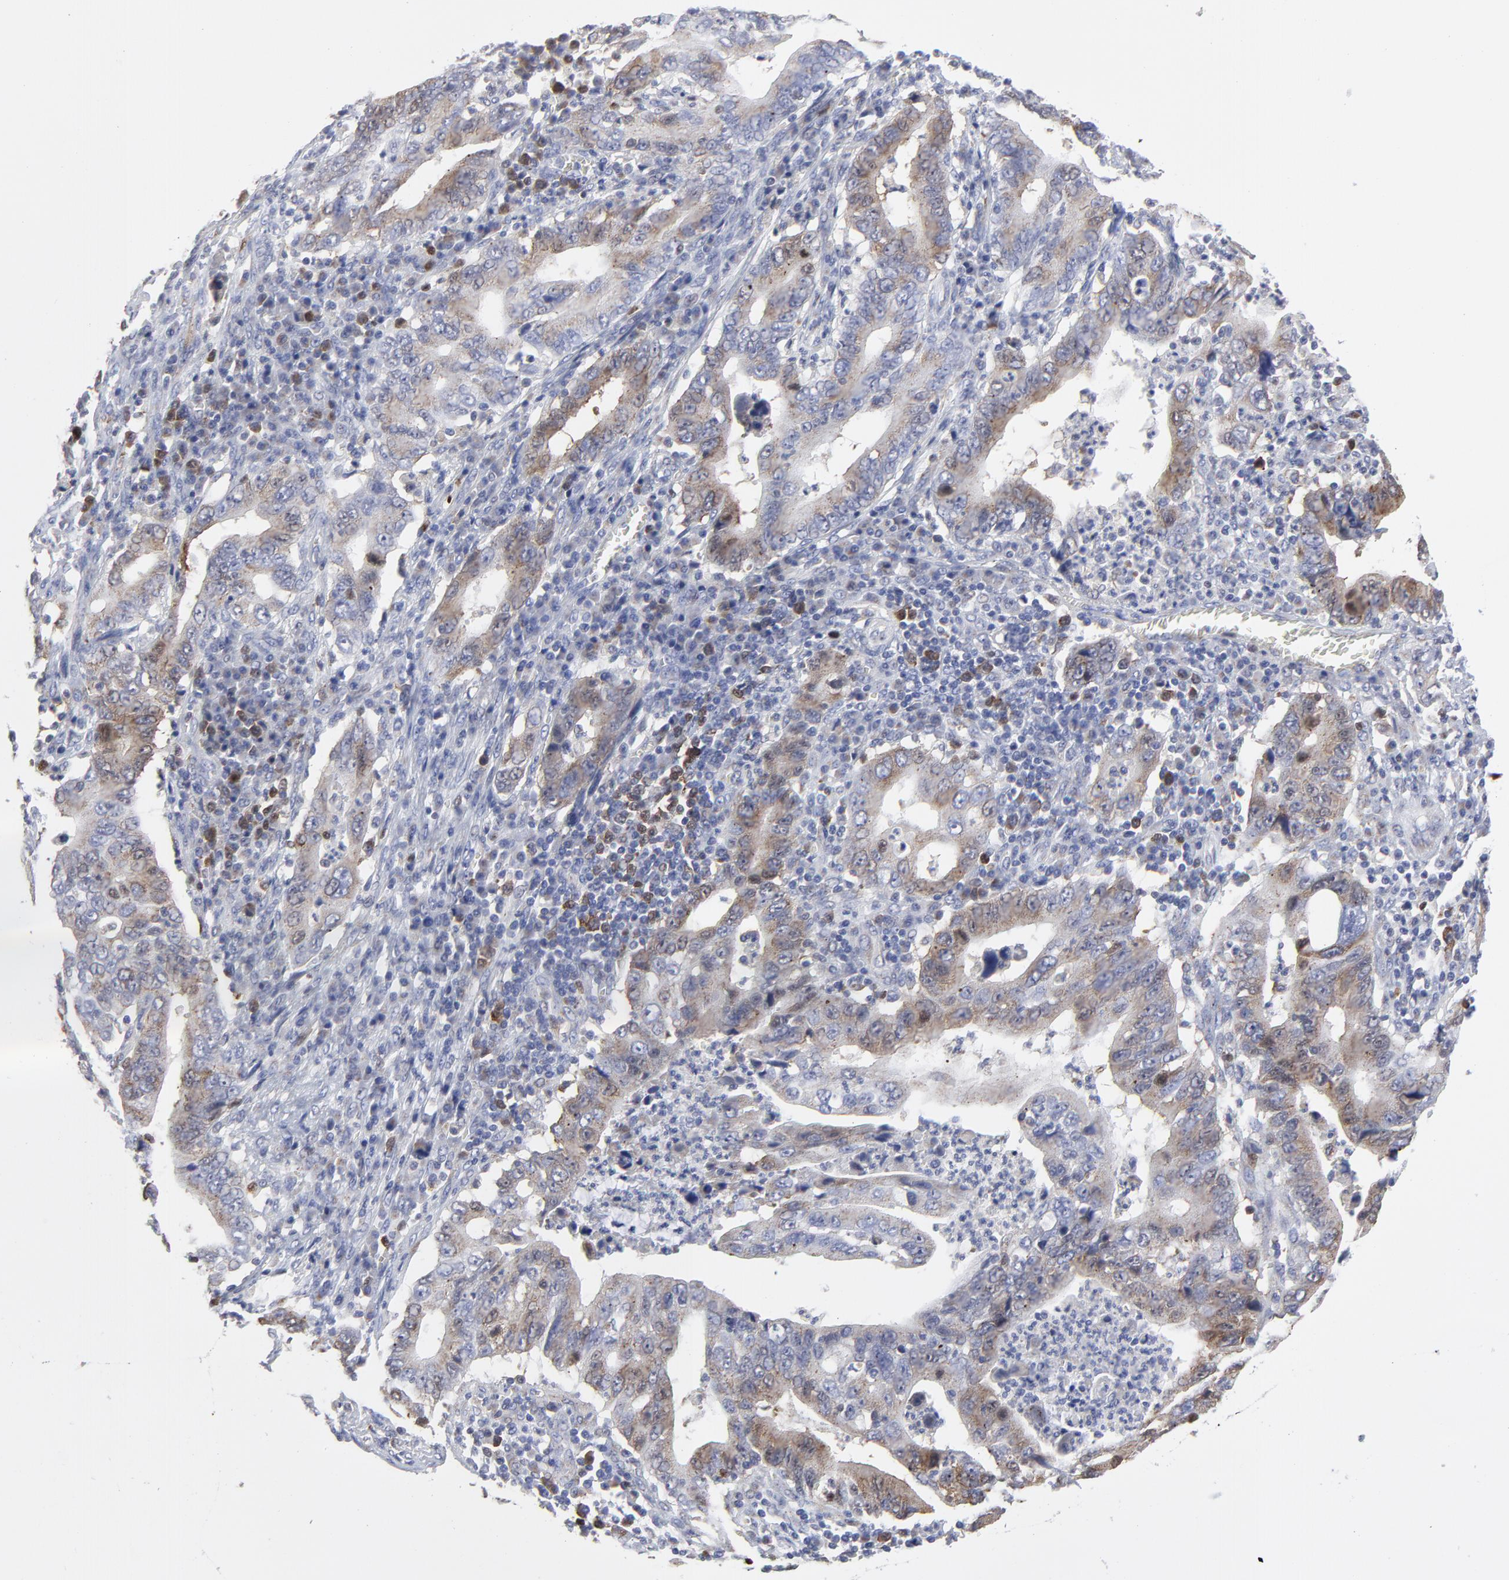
{"staining": {"intensity": "weak", "quantity": ">75%", "location": "cytoplasmic/membranous"}, "tissue": "stomach cancer", "cell_type": "Tumor cells", "image_type": "cancer", "snomed": [{"axis": "morphology", "description": "Adenocarcinoma, NOS"}, {"axis": "topography", "description": "Stomach, upper"}], "caption": "This is a histology image of IHC staining of stomach cancer (adenocarcinoma), which shows weak expression in the cytoplasmic/membranous of tumor cells.", "gene": "NCAPH", "patient": {"sex": "male", "age": 63}}